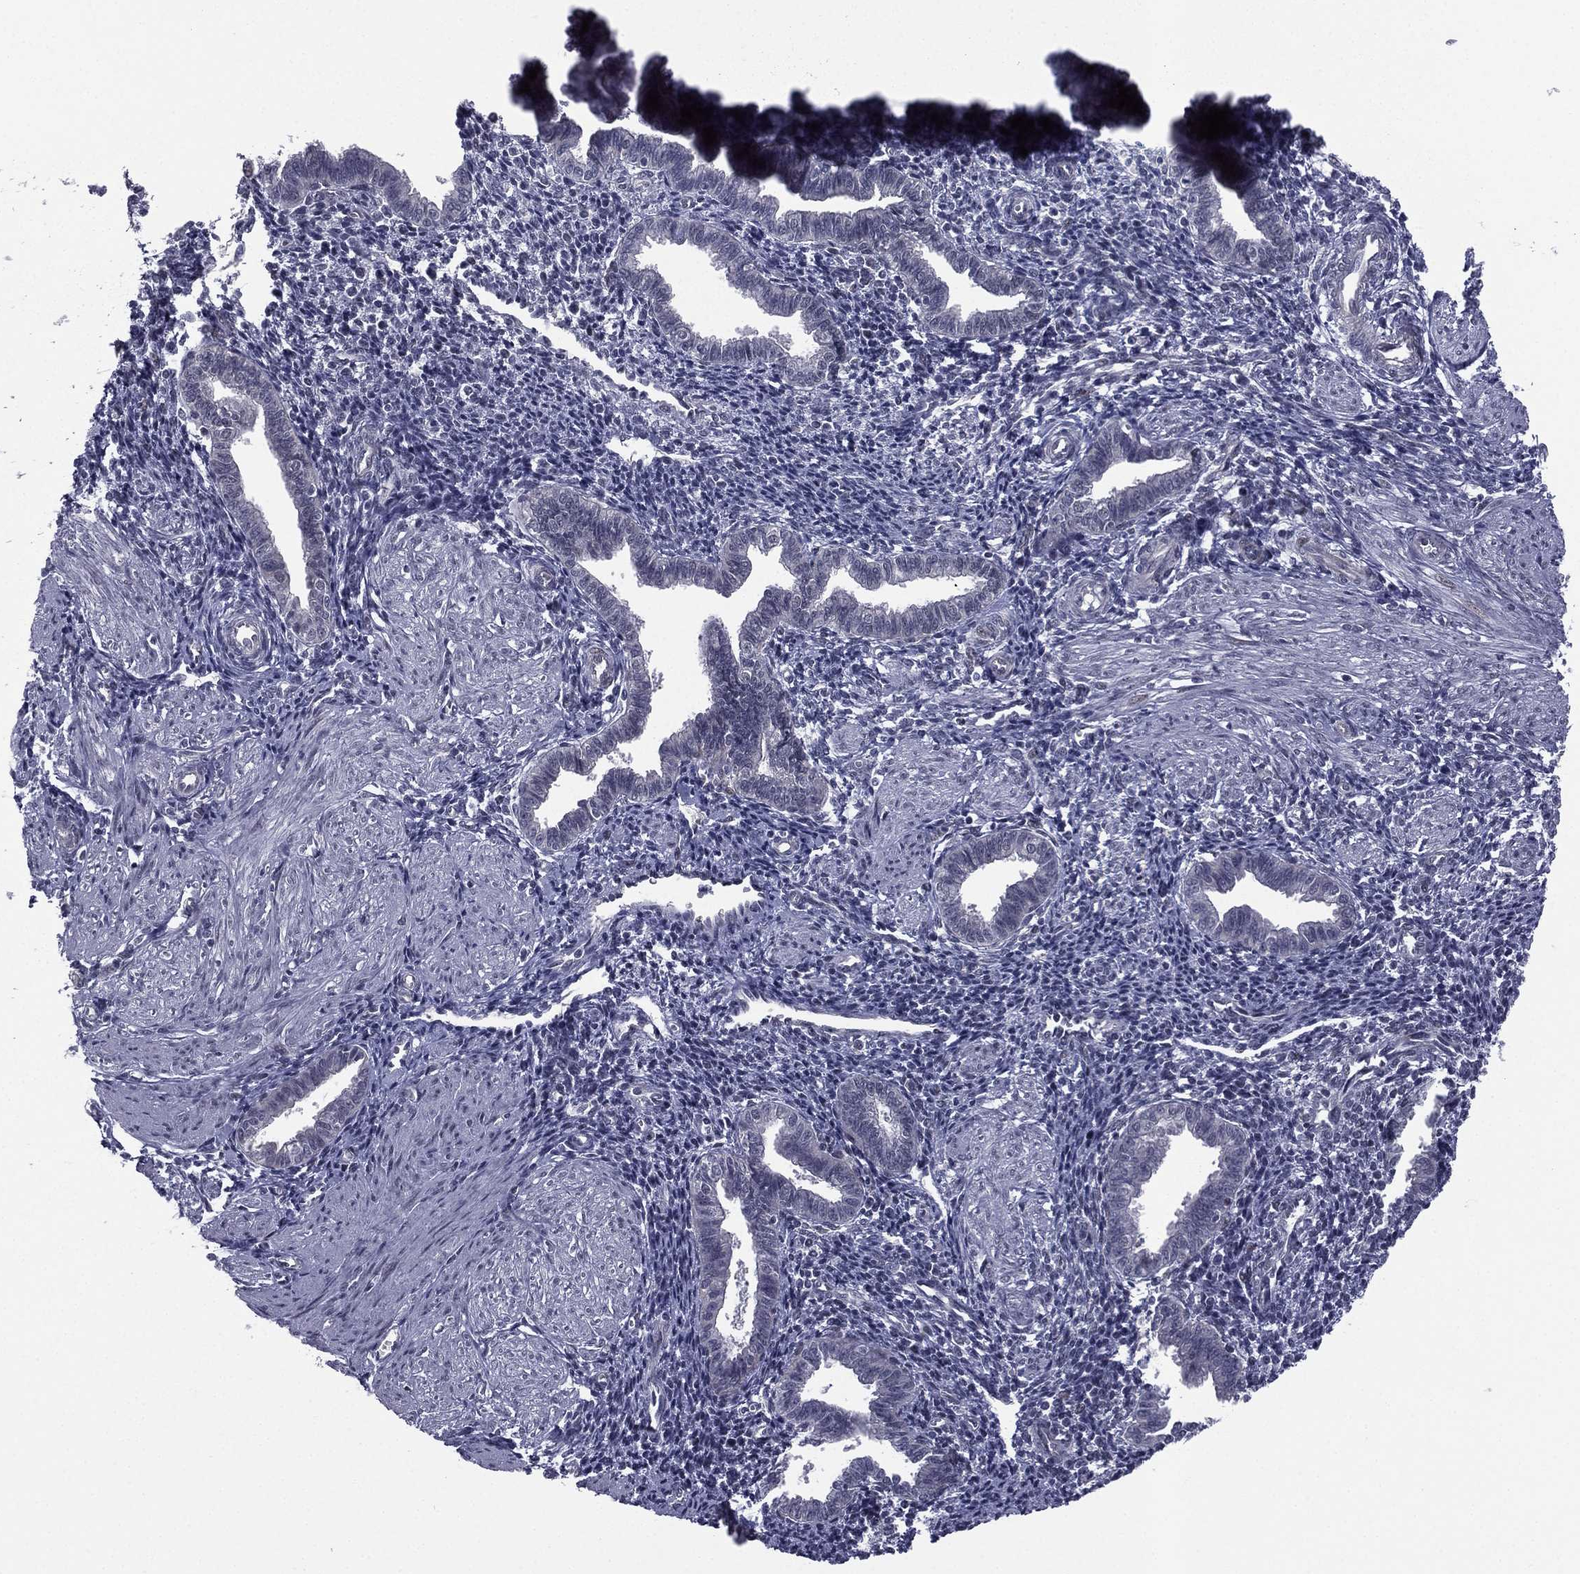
{"staining": {"intensity": "negative", "quantity": "none", "location": "none"}, "tissue": "endometrium", "cell_type": "Cells in endometrial stroma", "image_type": "normal", "snomed": [{"axis": "morphology", "description": "Normal tissue, NOS"}, {"axis": "topography", "description": "Endometrium"}], "caption": "The micrograph displays no significant positivity in cells in endometrial stroma of endometrium.", "gene": "ACTRT2", "patient": {"sex": "female", "age": 37}}